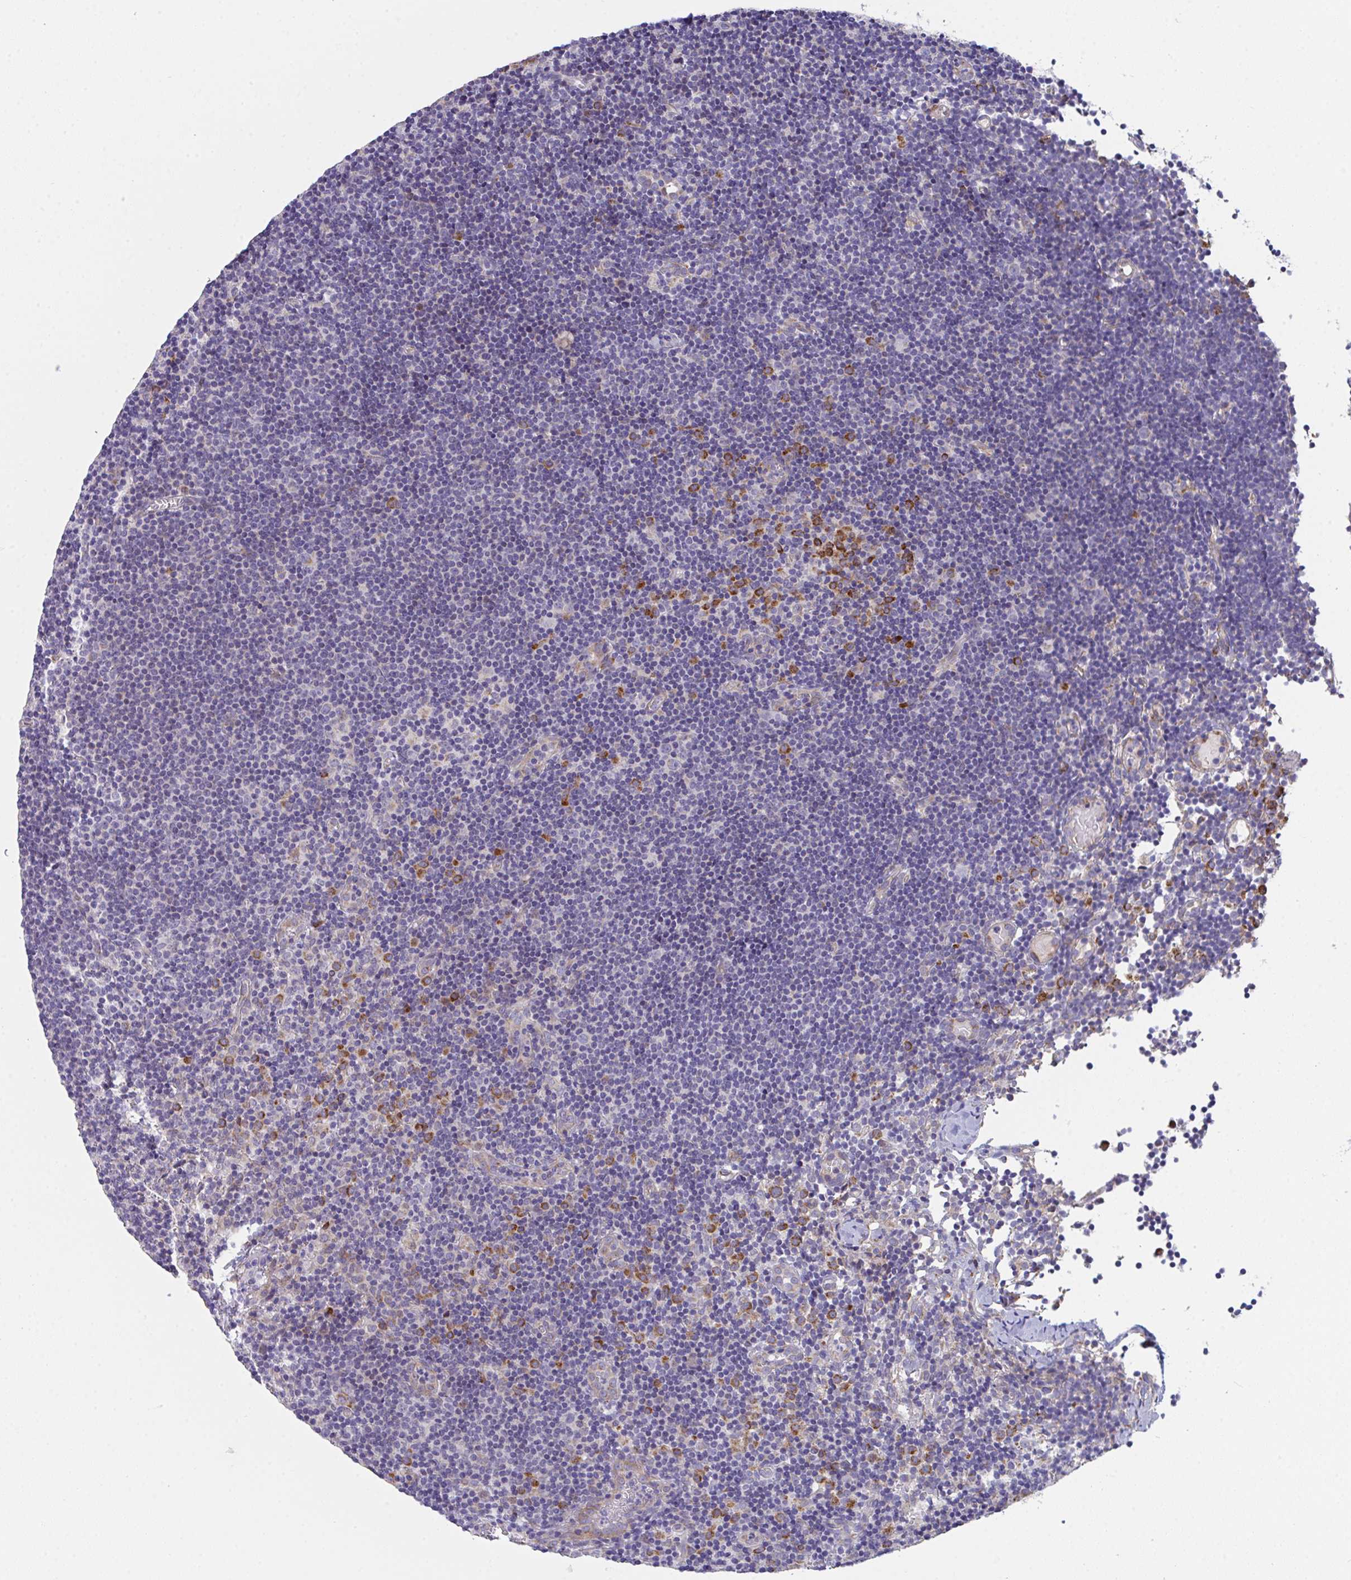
{"staining": {"intensity": "strong", "quantity": "<25%", "location": "cytoplasmic/membranous"}, "tissue": "lymph node", "cell_type": "Non-germinal center cells", "image_type": "normal", "snomed": [{"axis": "morphology", "description": "Normal tissue, NOS"}, {"axis": "topography", "description": "Lymph node"}], "caption": "IHC micrograph of benign lymph node stained for a protein (brown), which shows medium levels of strong cytoplasmic/membranous positivity in about <25% of non-germinal center cells.", "gene": "MIA3", "patient": {"sex": "female", "age": 45}}